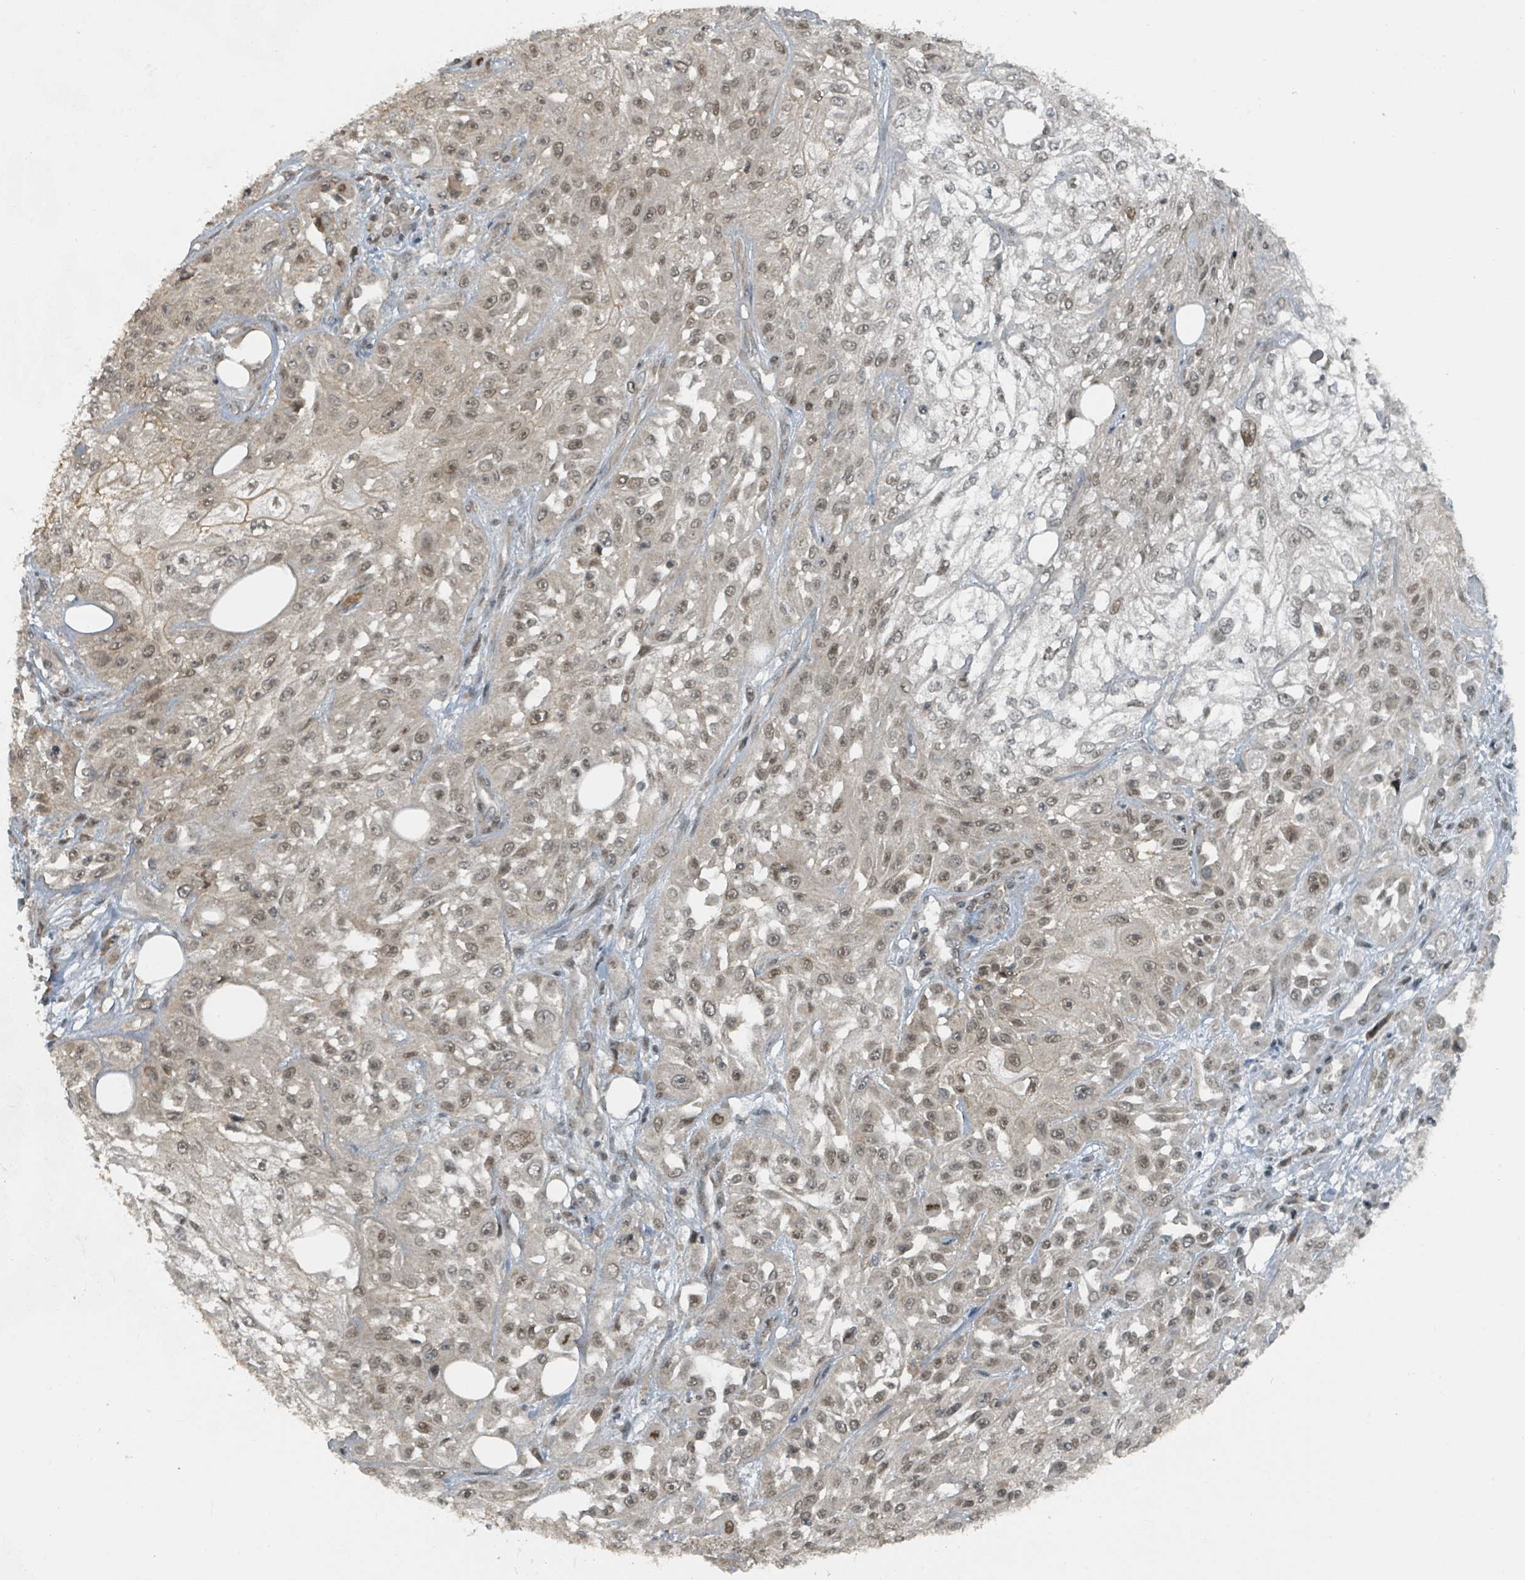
{"staining": {"intensity": "weak", "quantity": ">75%", "location": "nuclear"}, "tissue": "skin cancer", "cell_type": "Tumor cells", "image_type": "cancer", "snomed": [{"axis": "morphology", "description": "Squamous cell carcinoma, NOS"}, {"axis": "morphology", "description": "Squamous cell carcinoma, metastatic, NOS"}, {"axis": "topography", "description": "Skin"}, {"axis": "topography", "description": "Lymph node"}], "caption": "Immunohistochemical staining of human skin metastatic squamous cell carcinoma demonstrates low levels of weak nuclear protein expression in about >75% of tumor cells.", "gene": "PHIP", "patient": {"sex": "male", "age": 75}}